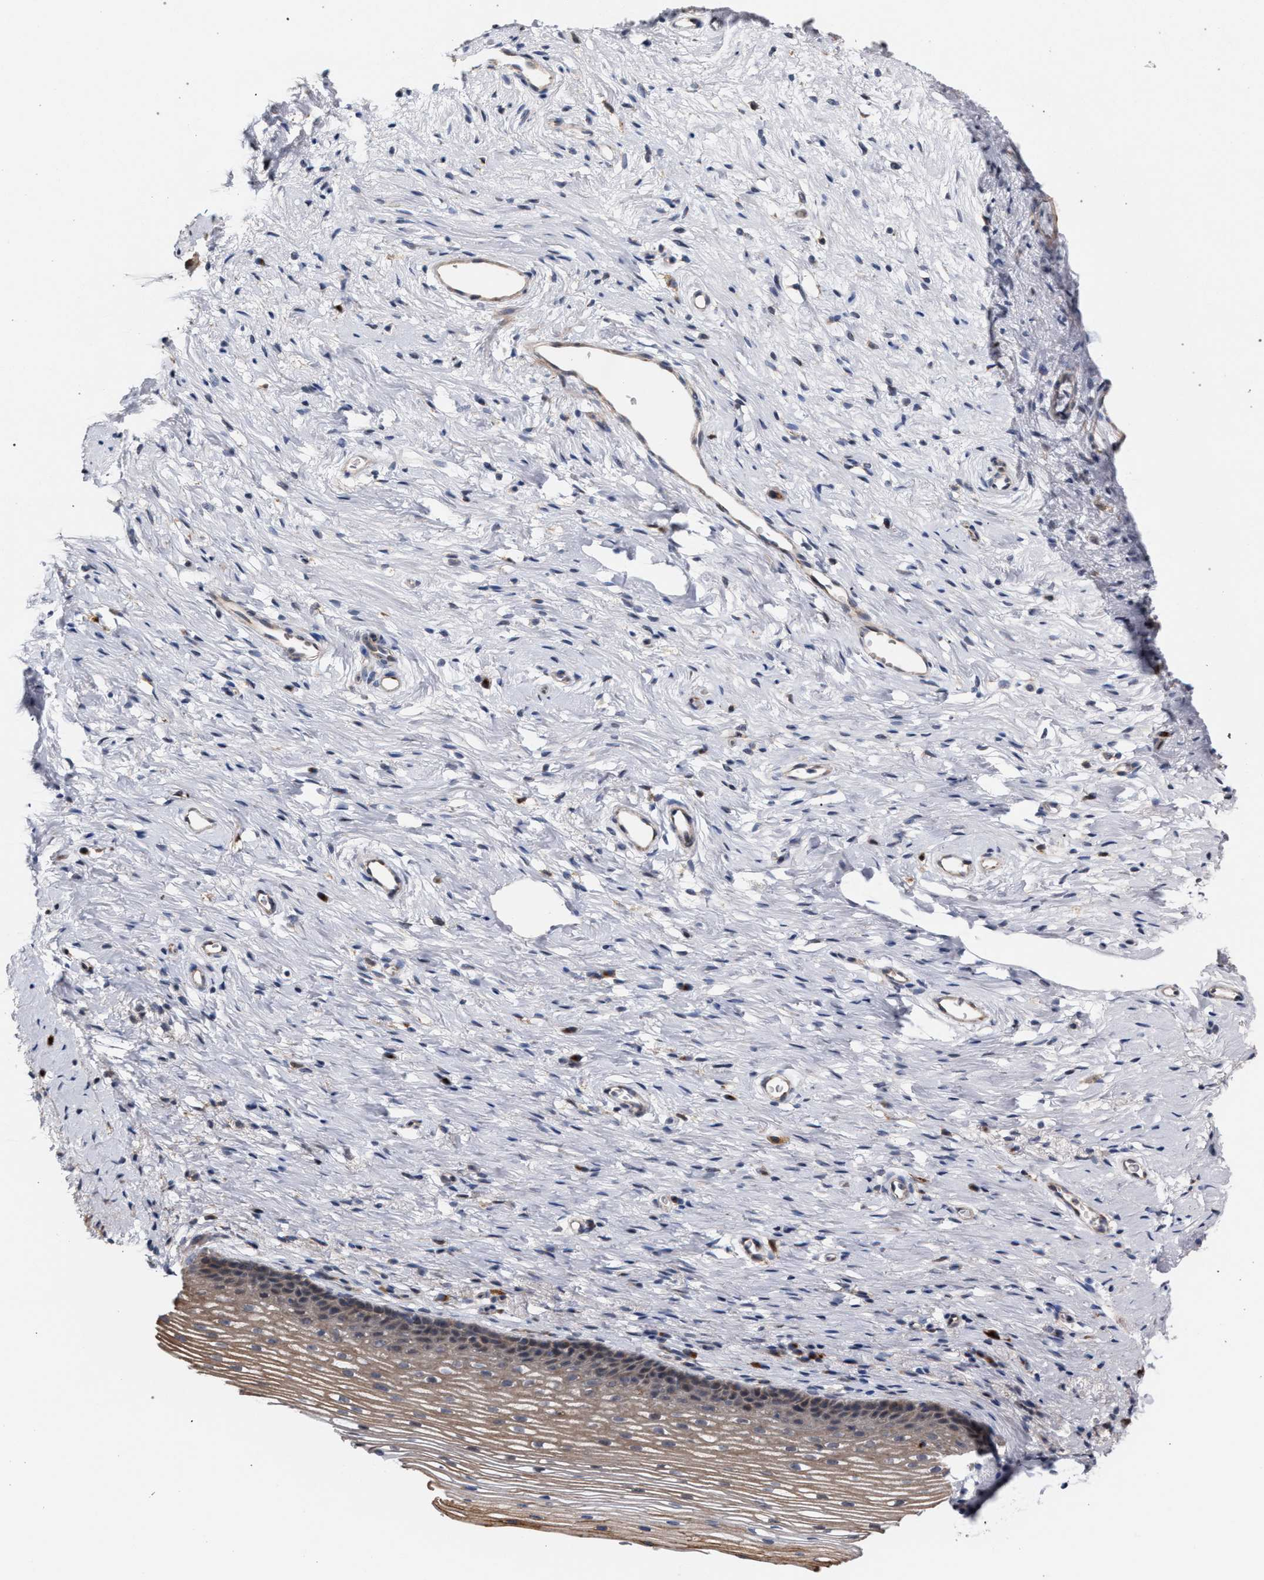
{"staining": {"intensity": "weak", "quantity": ">75%", "location": "cytoplasmic/membranous"}, "tissue": "cervix", "cell_type": "Glandular cells", "image_type": "normal", "snomed": [{"axis": "morphology", "description": "Normal tissue, NOS"}, {"axis": "topography", "description": "Cervix"}], "caption": "IHC of benign human cervix demonstrates low levels of weak cytoplasmic/membranous staining in about >75% of glandular cells.", "gene": "RNF135", "patient": {"sex": "female", "age": 77}}